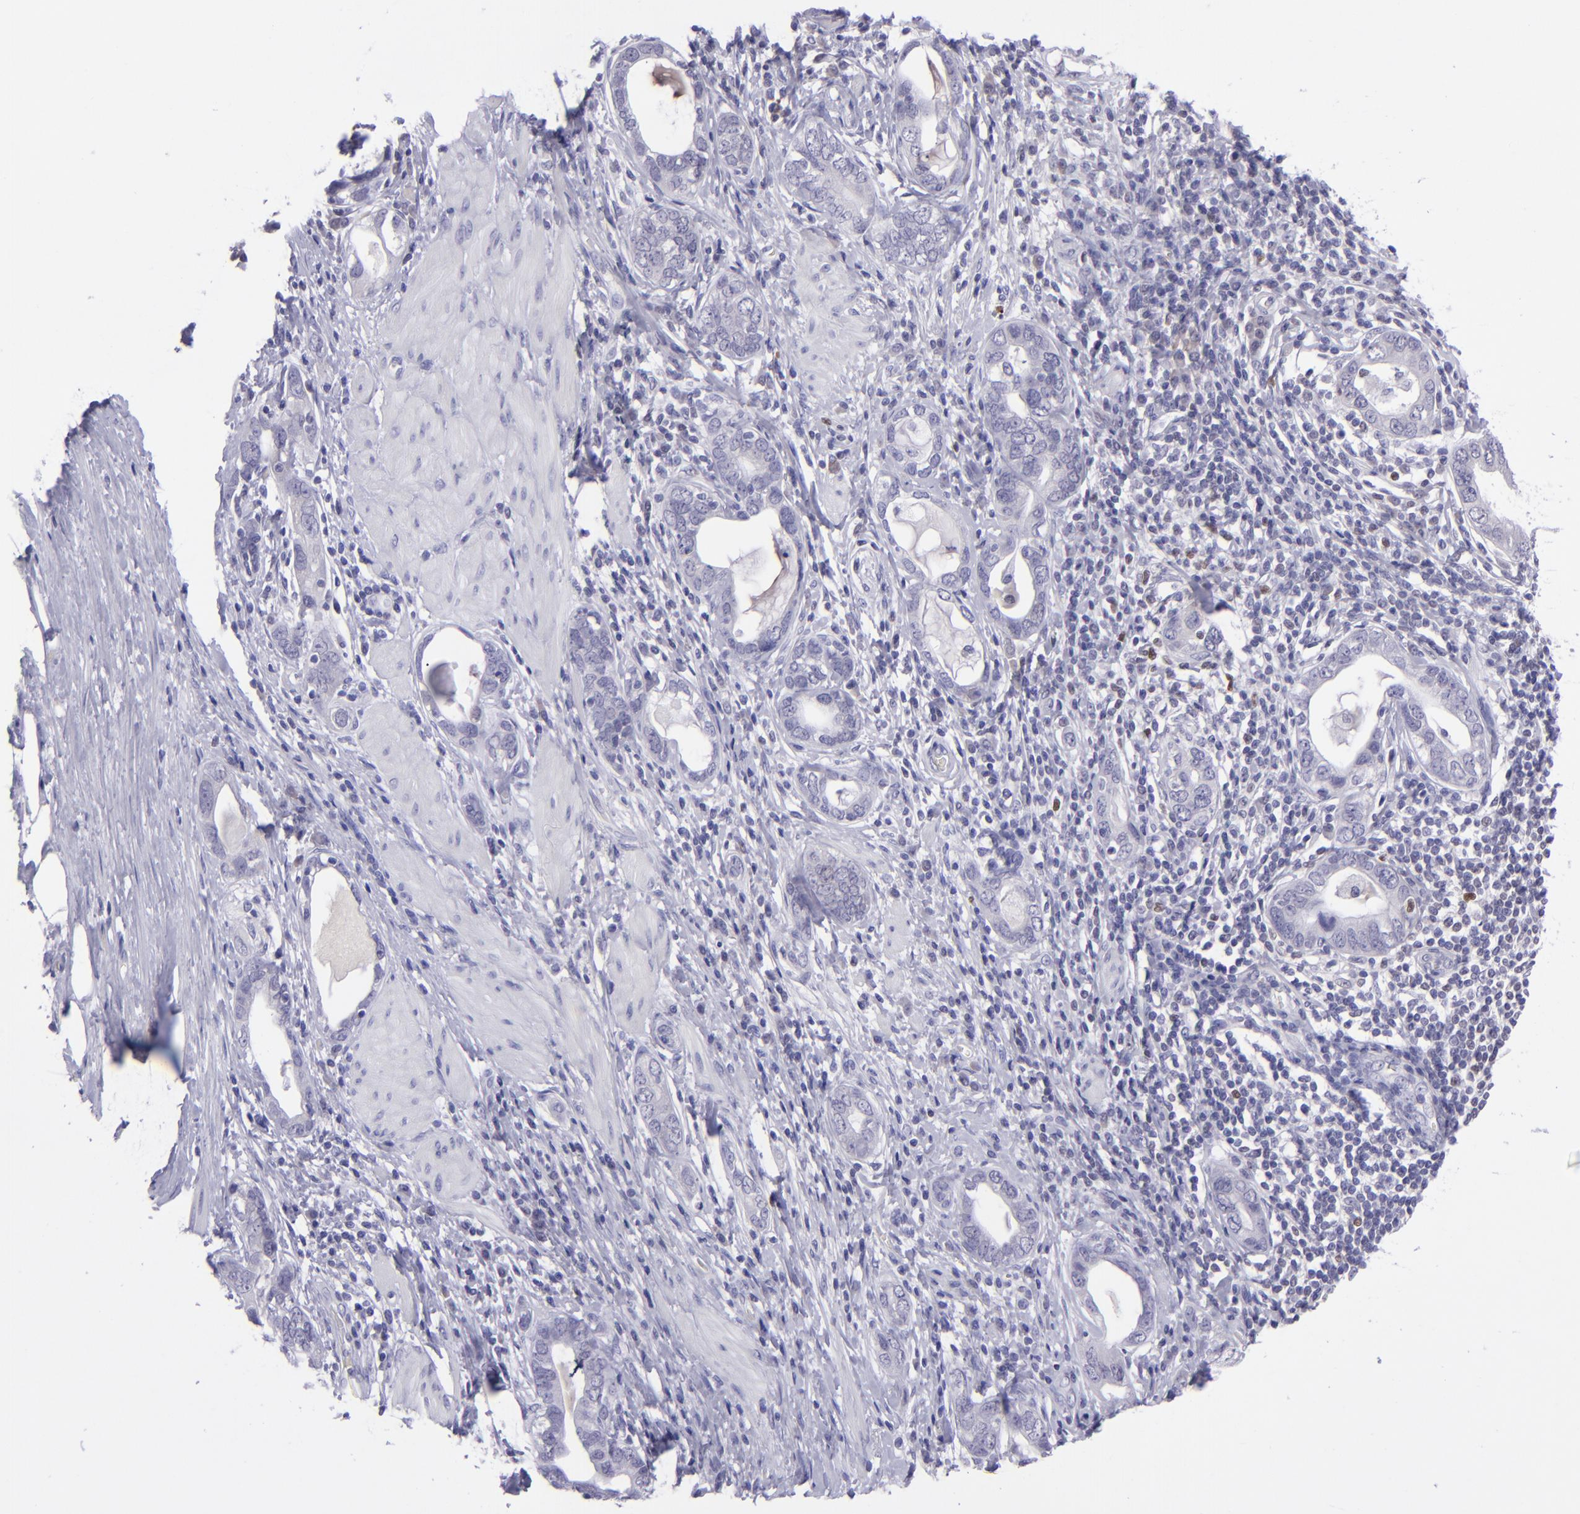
{"staining": {"intensity": "negative", "quantity": "none", "location": "none"}, "tissue": "stomach cancer", "cell_type": "Tumor cells", "image_type": "cancer", "snomed": [{"axis": "morphology", "description": "Adenocarcinoma, NOS"}, {"axis": "topography", "description": "Stomach, lower"}], "caption": "IHC micrograph of neoplastic tissue: human adenocarcinoma (stomach) stained with DAB displays no significant protein positivity in tumor cells.", "gene": "POU2F2", "patient": {"sex": "female", "age": 93}}